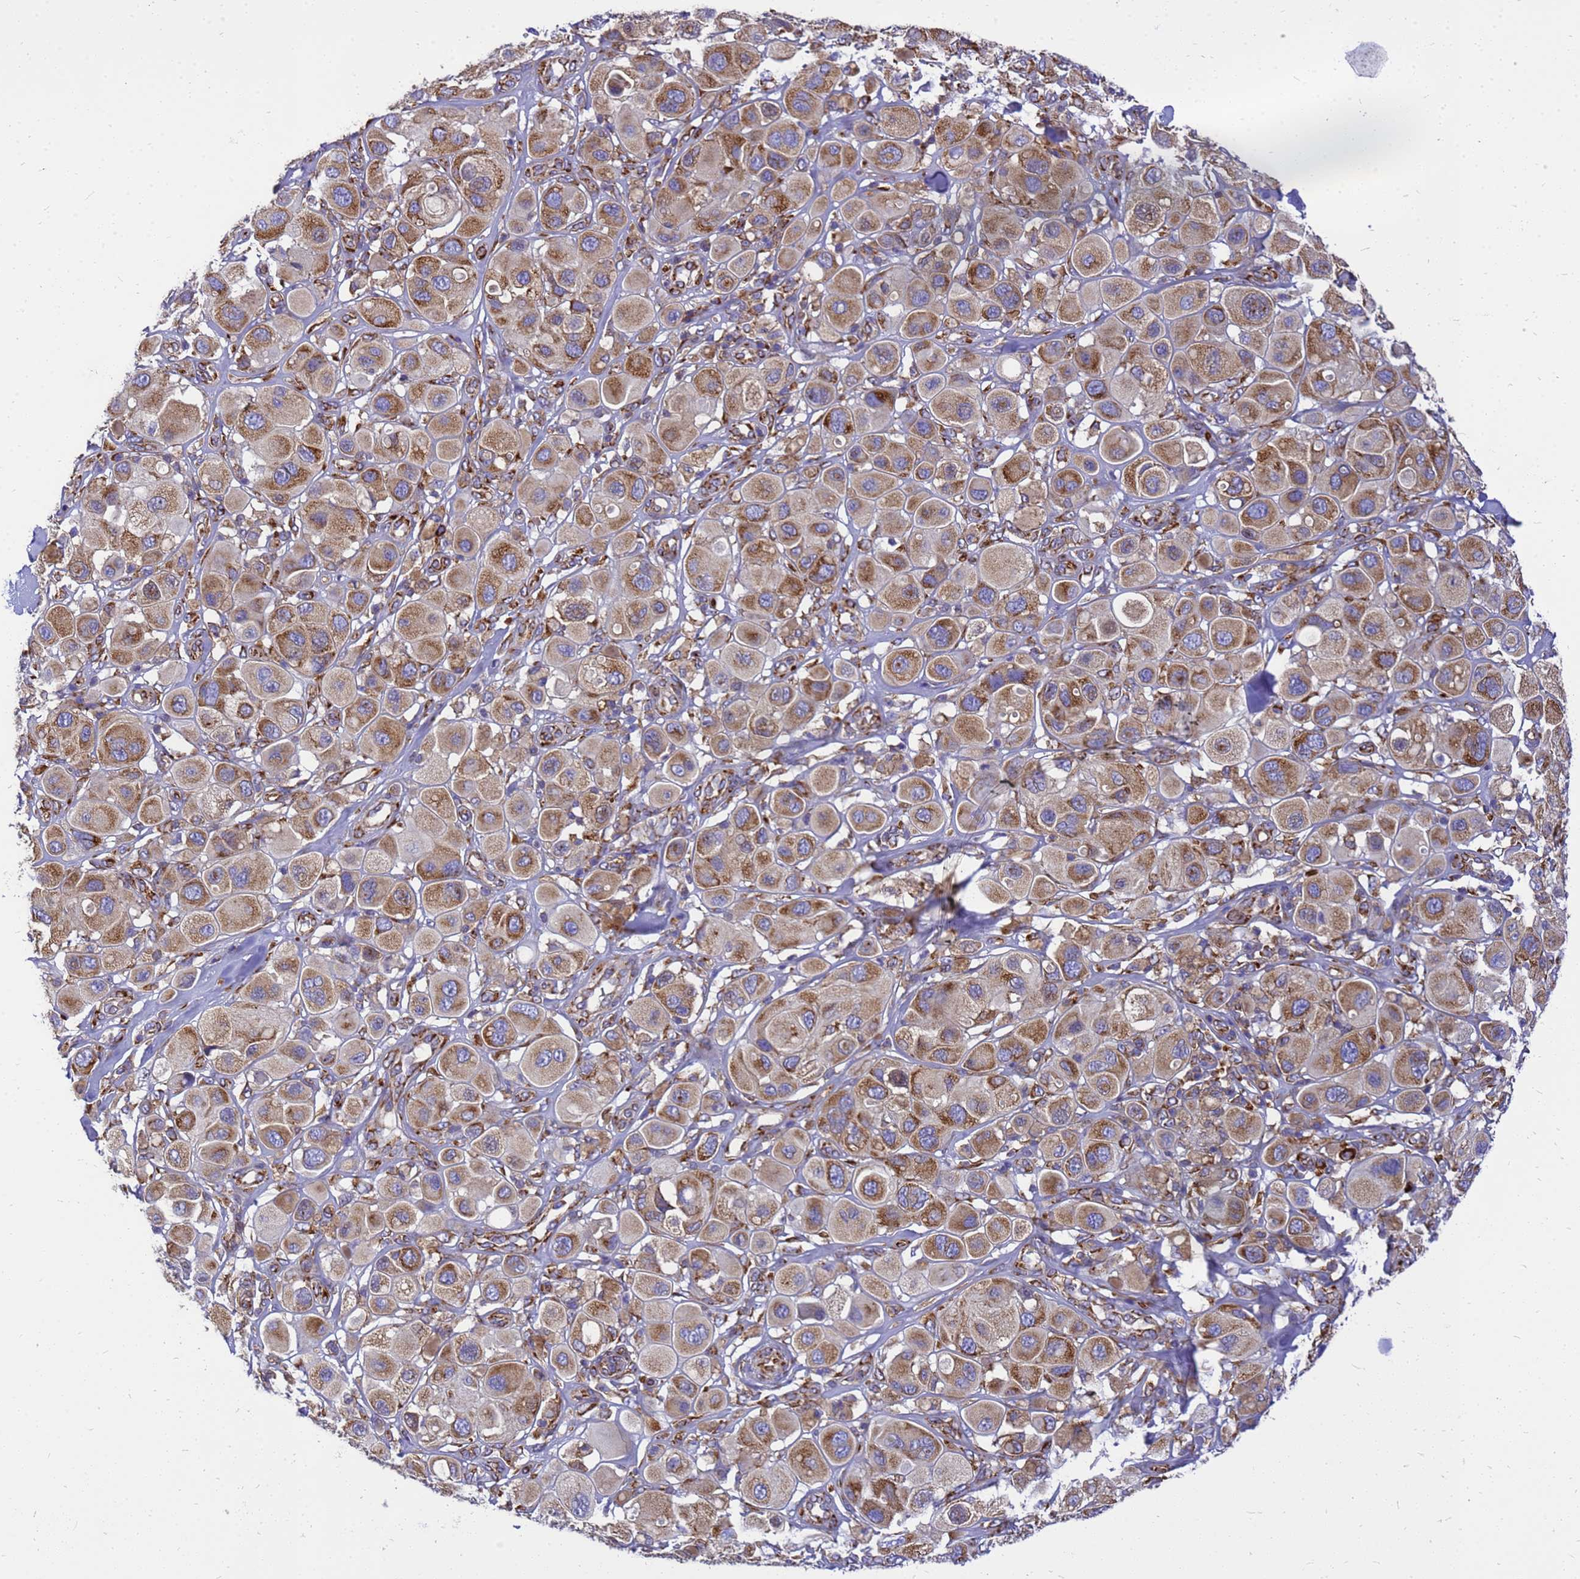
{"staining": {"intensity": "moderate", "quantity": ">75%", "location": "cytoplasmic/membranous"}, "tissue": "melanoma", "cell_type": "Tumor cells", "image_type": "cancer", "snomed": [{"axis": "morphology", "description": "Malignant melanoma, Metastatic site"}, {"axis": "topography", "description": "Skin"}], "caption": "Immunohistochemistry micrograph of neoplastic tissue: human malignant melanoma (metastatic site) stained using immunohistochemistry (IHC) displays medium levels of moderate protein expression localized specifically in the cytoplasmic/membranous of tumor cells, appearing as a cytoplasmic/membranous brown color.", "gene": "EEF1D", "patient": {"sex": "male", "age": 41}}